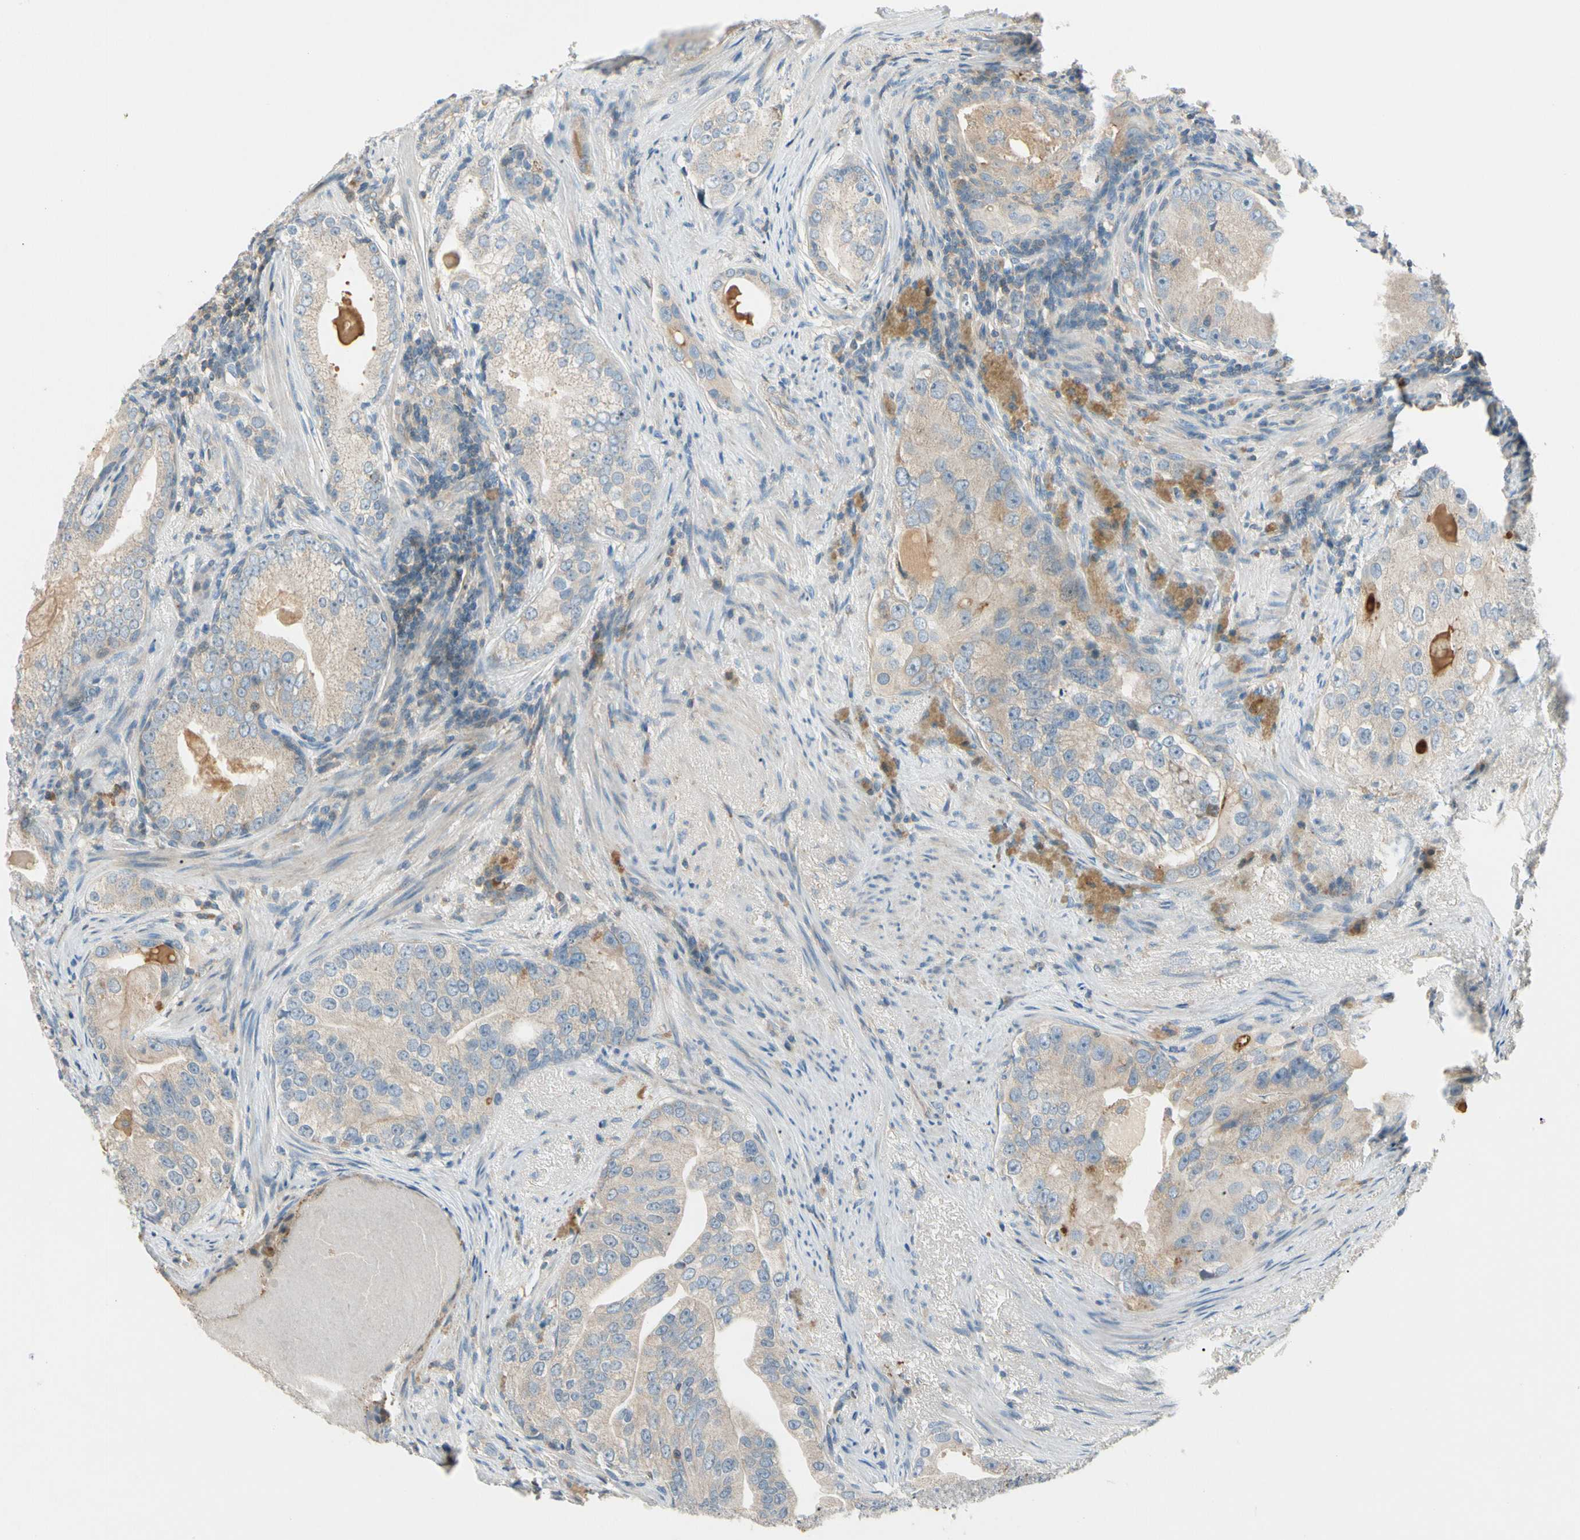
{"staining": {"intensity": "weak", "quantity": ">75%", "location": "cytoplasmic/membranous"}, "tissue": "prostate cancer", "cell_type": "Tumor cells", "image_type": "cancer", "snomed": [{"axis": "morphology", "description": "Adenocarcinoma, High grade"}, {"axis": "topography", "description": "Prostate"}], "caption": "IHC staining of prostate cancer, which demonstrates low levels of weak cytoplasmic/membranous positivity in approximately >75% of tumor cells indicating weak cytoplasmic/membranous protein staining. The staining was performed using DAB (brown) for protein detection and nuclei were counterstained in hematoxylin (blue).", "gene": "CDH6", "patient": {"sex": "male", "age": 66}}